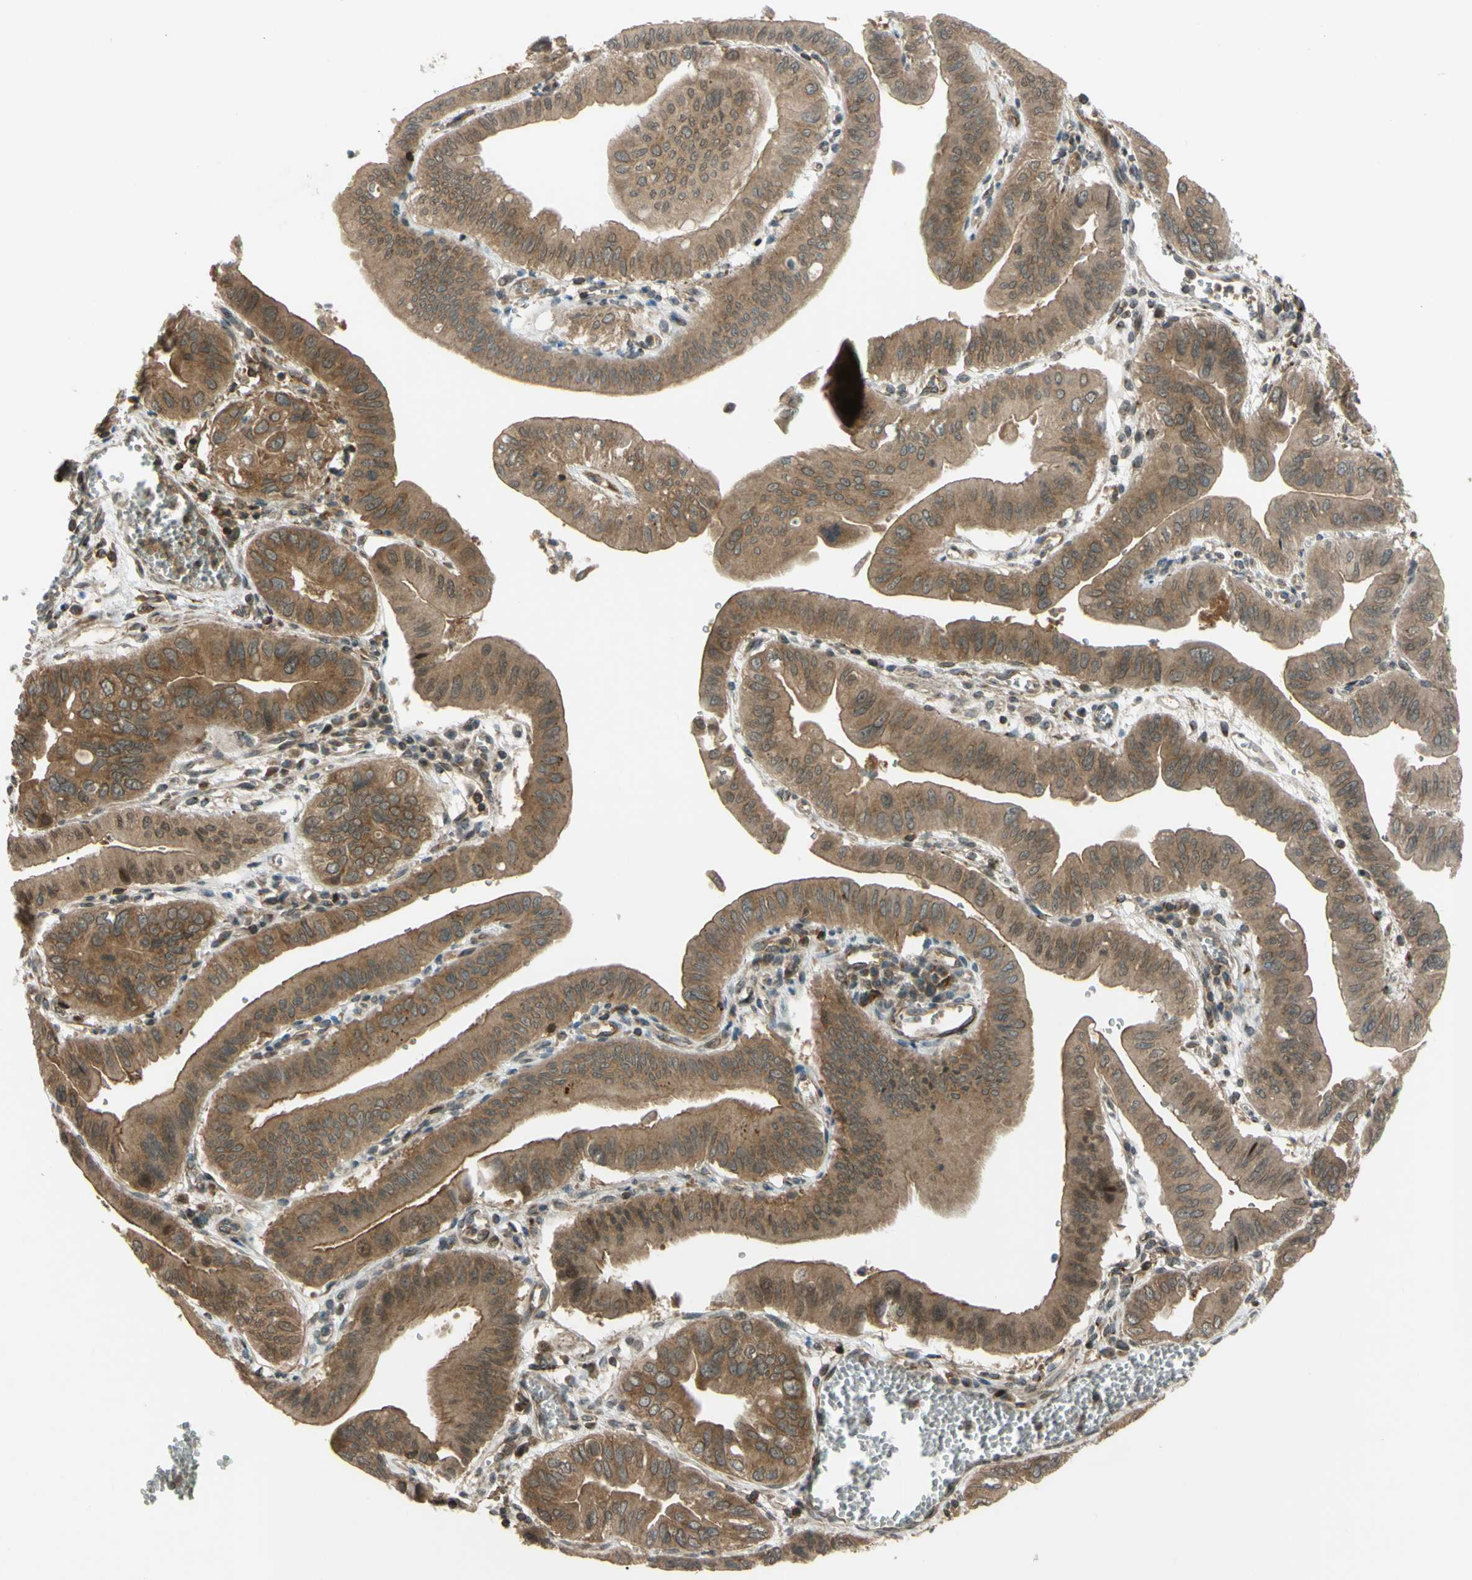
{"staining": {"intensity": "moderate", "quantity": ">75%", "location": "cytoplasmic/membranous,nuclear"}, "tissue": "pancreatic cancer", "cell_type": "Tumor cells", "image_type": "cancer", "snomed": [{"axis": "morphology", "description": "Normal tissue, NOS"}, {"axis": "topography", "description": "Lymph node"}], "caption": "An immunohistochemistry (IHC) histopathology image of neoplastic tissue is shown. Protein staining in brown shows moderate cytoplasmic/membranous and nuclear positivity in pancreatic cancer within tumor cells. The staining was performed using DAB (3,3'-diaminobenzidine), with brown indicating positive protein expression. Nuclei are stained blue with hematoxylin.", "gene": "FLII", "patient": {"sex": "male", "age": 50}}